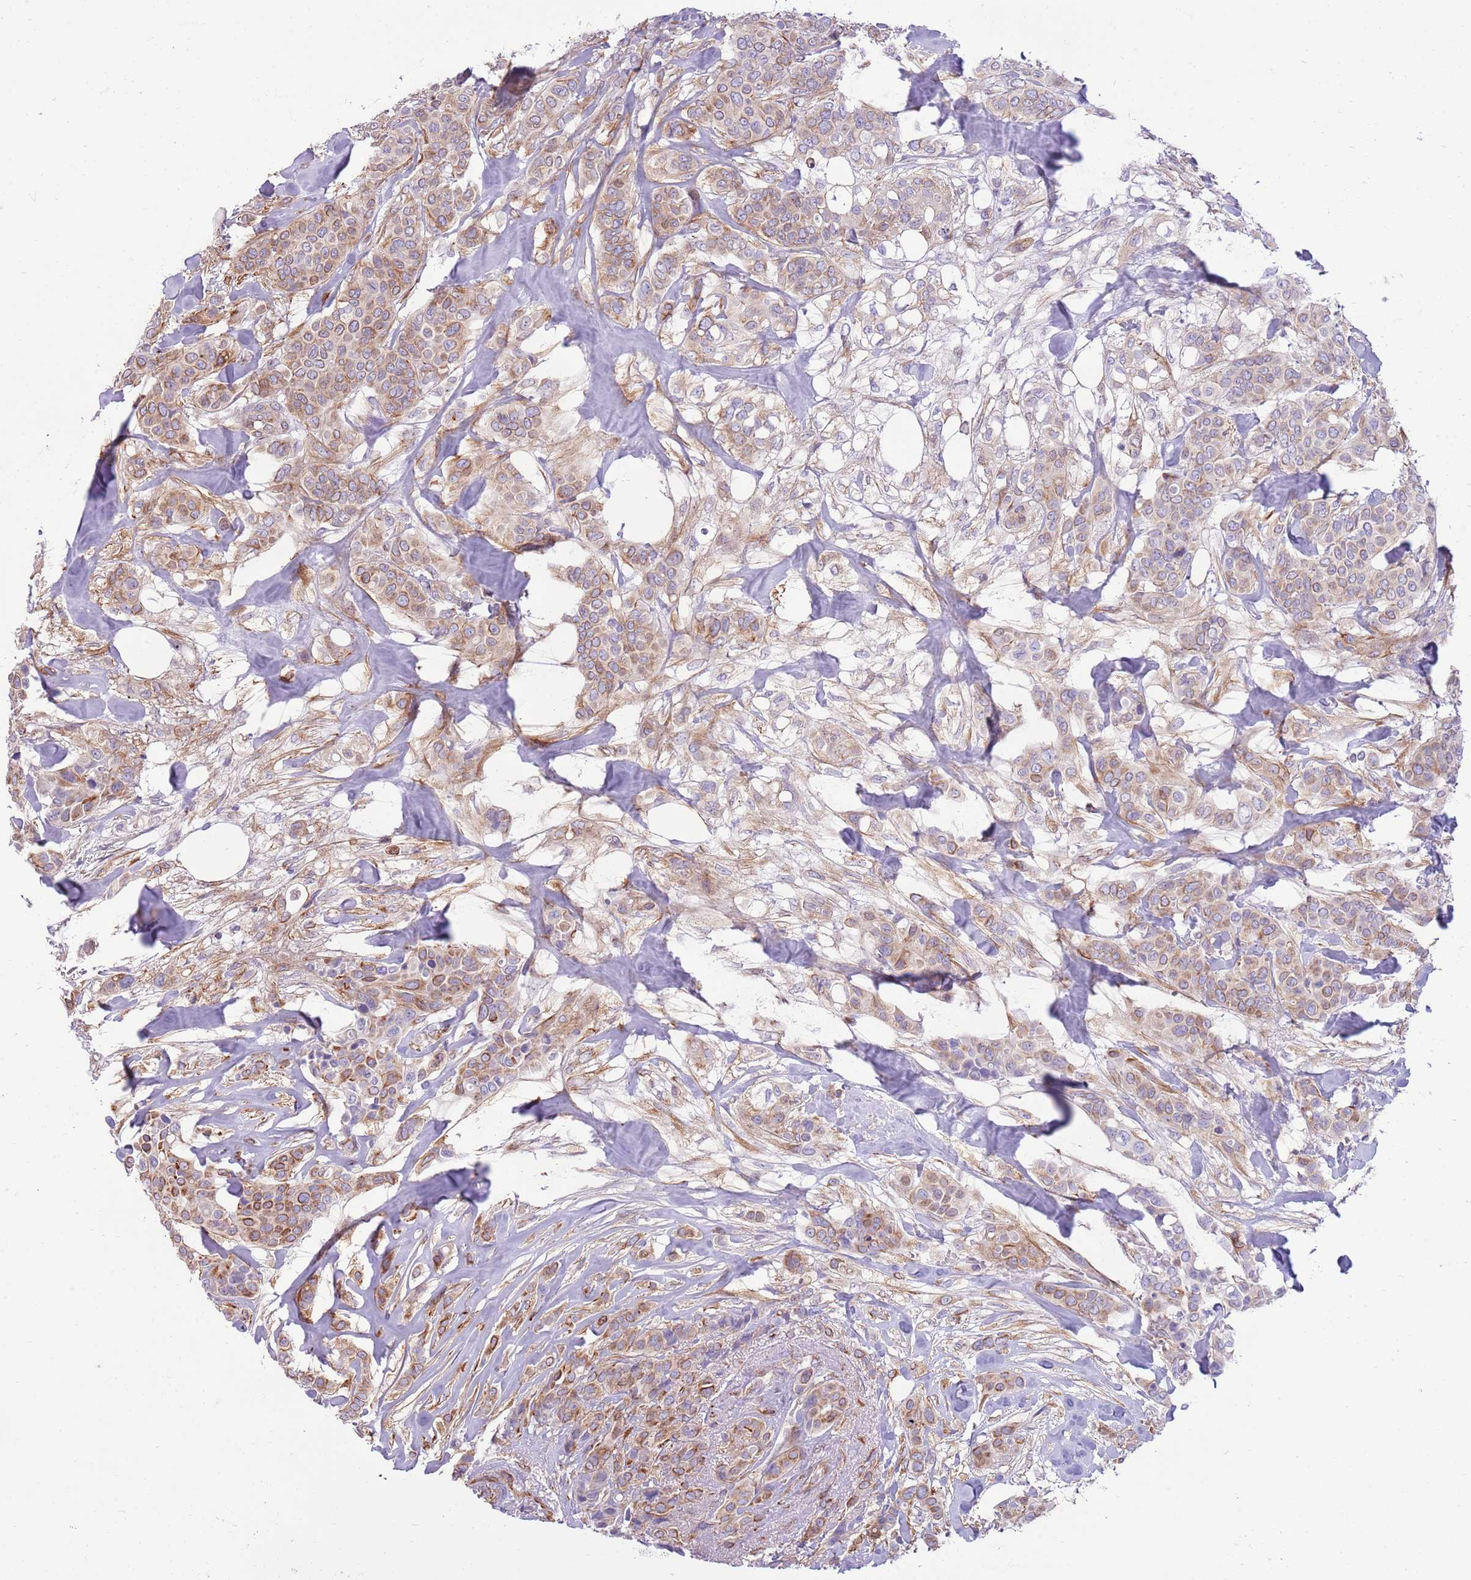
{"staining": {"intensity": "moderate", "quantity": ">75%", "location": "cytoplasmic/membranous"}, "tissue": "breast cancer", "cell_type": "Tumor cells", "image_type": "cancer", "snomed": [{"axis": "morphology", "description": "Lobular carcinoma"}, {"axis": "topography", "description": "Breast"}], "caption": "Immunohistochemistry of breast cancer exhibits medium levels of moderate cytoplasmic/membranous positivity in about >75% of tumor cells. (DAB IHC, brown staining for protein, blue staining for nuclei).", "gene": "ZC4H2", "patient": {"sex": "female", "age": 51}}